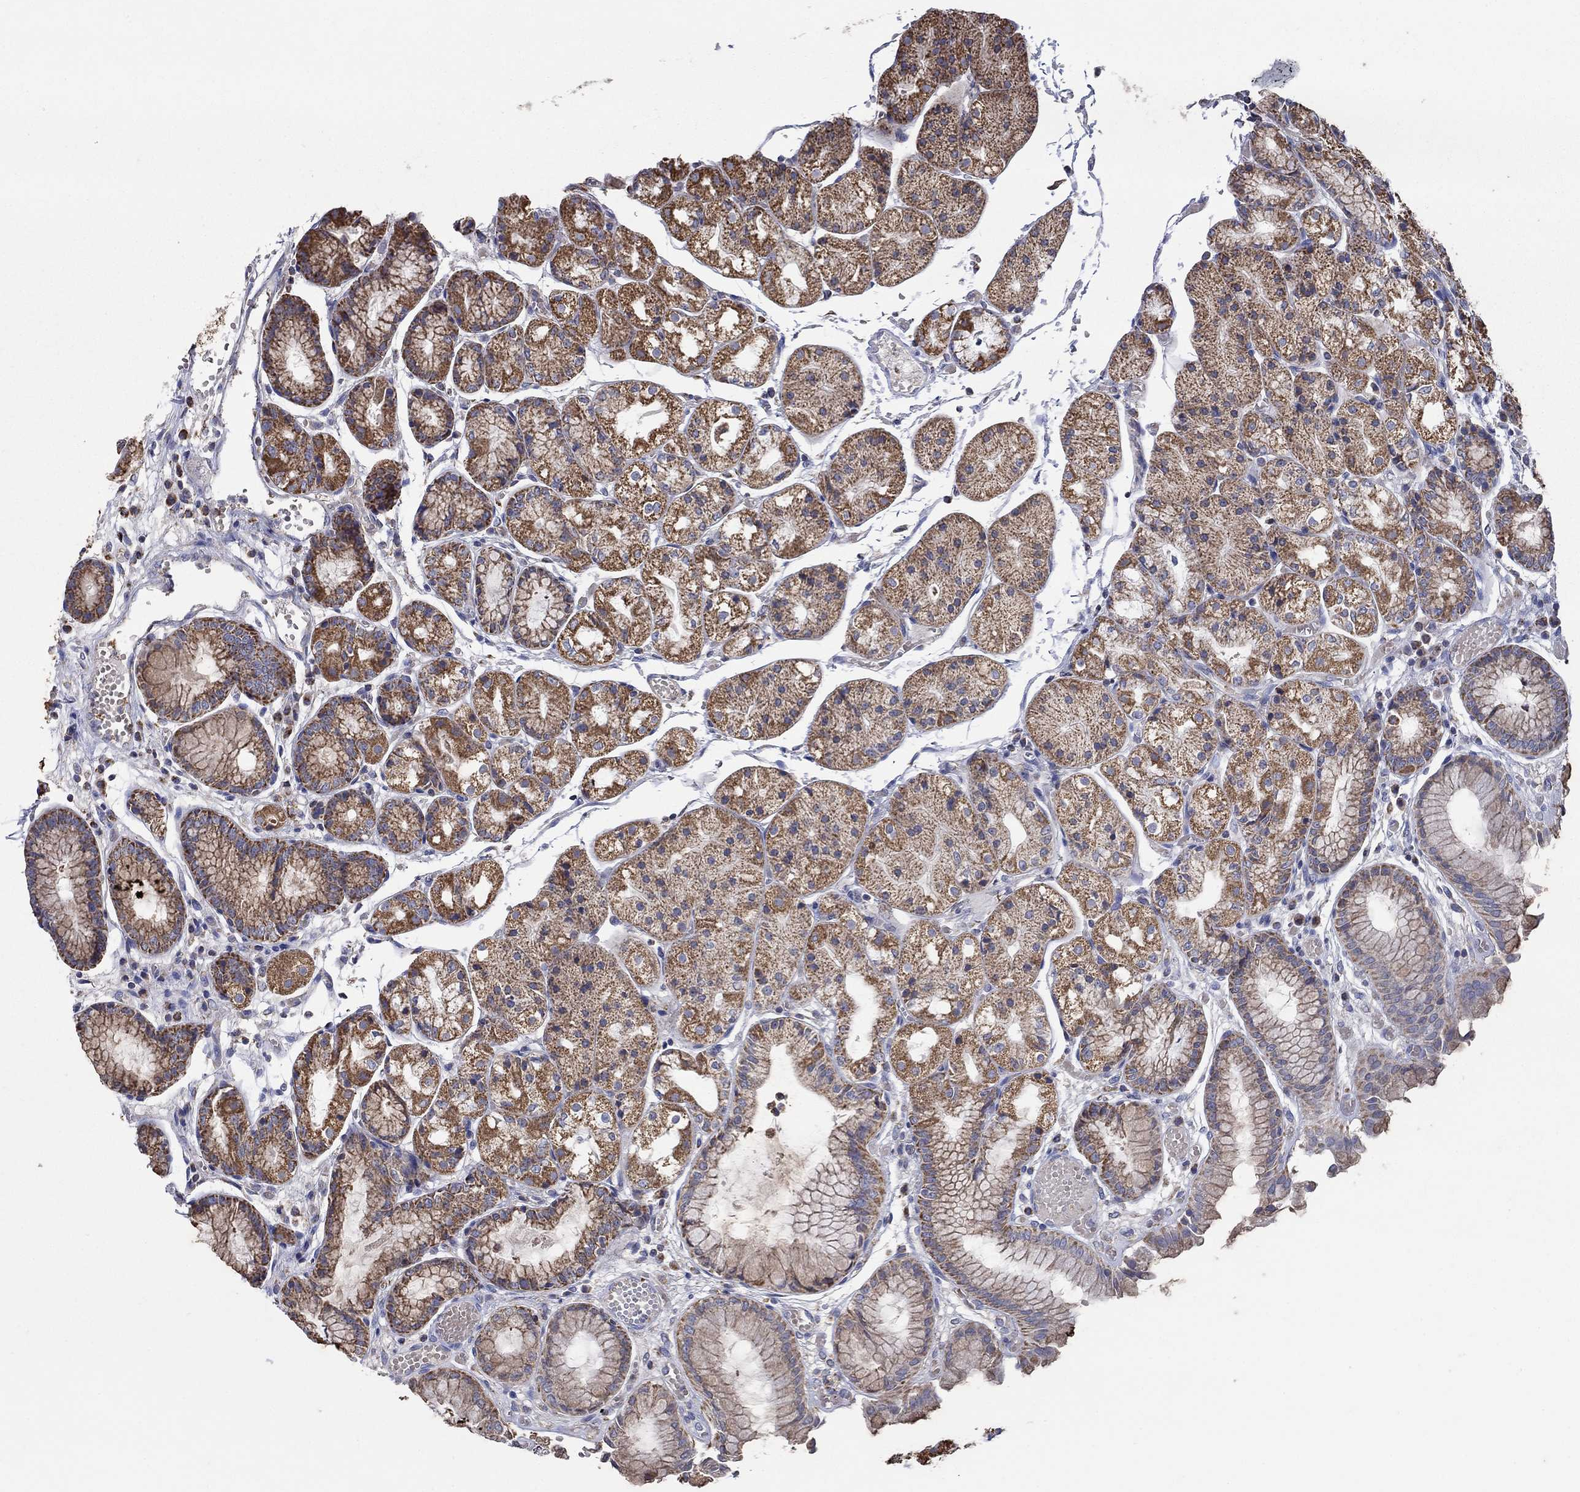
{"staining": {"intensity": "moderate", "quantity": "25%-75%", "location": "cytoplasmic/membranous"}, "tissue": "stomach", "cell_type": "Glandular cells", "image_type": "normal", "snomed": [{"axis": "morphology", "description": "Normal tissue, NOS"}, {"axis": "topography", "description": "Stomach, upper"}], "caption": "The micrograph shows immunohistochemical staining of benign stomach. There is moderate cytoplasmic/membranous staining is appreciated in approximately 25%-75% of glandular cells. The staining was performed using DAB (3,3'-diaminobenzidine), with brown indicating positive protein expression. Nuclei are stained blue with hematoxylin.", "gene": "HPS5", "patient": {"sex": "male", "age": 72}}